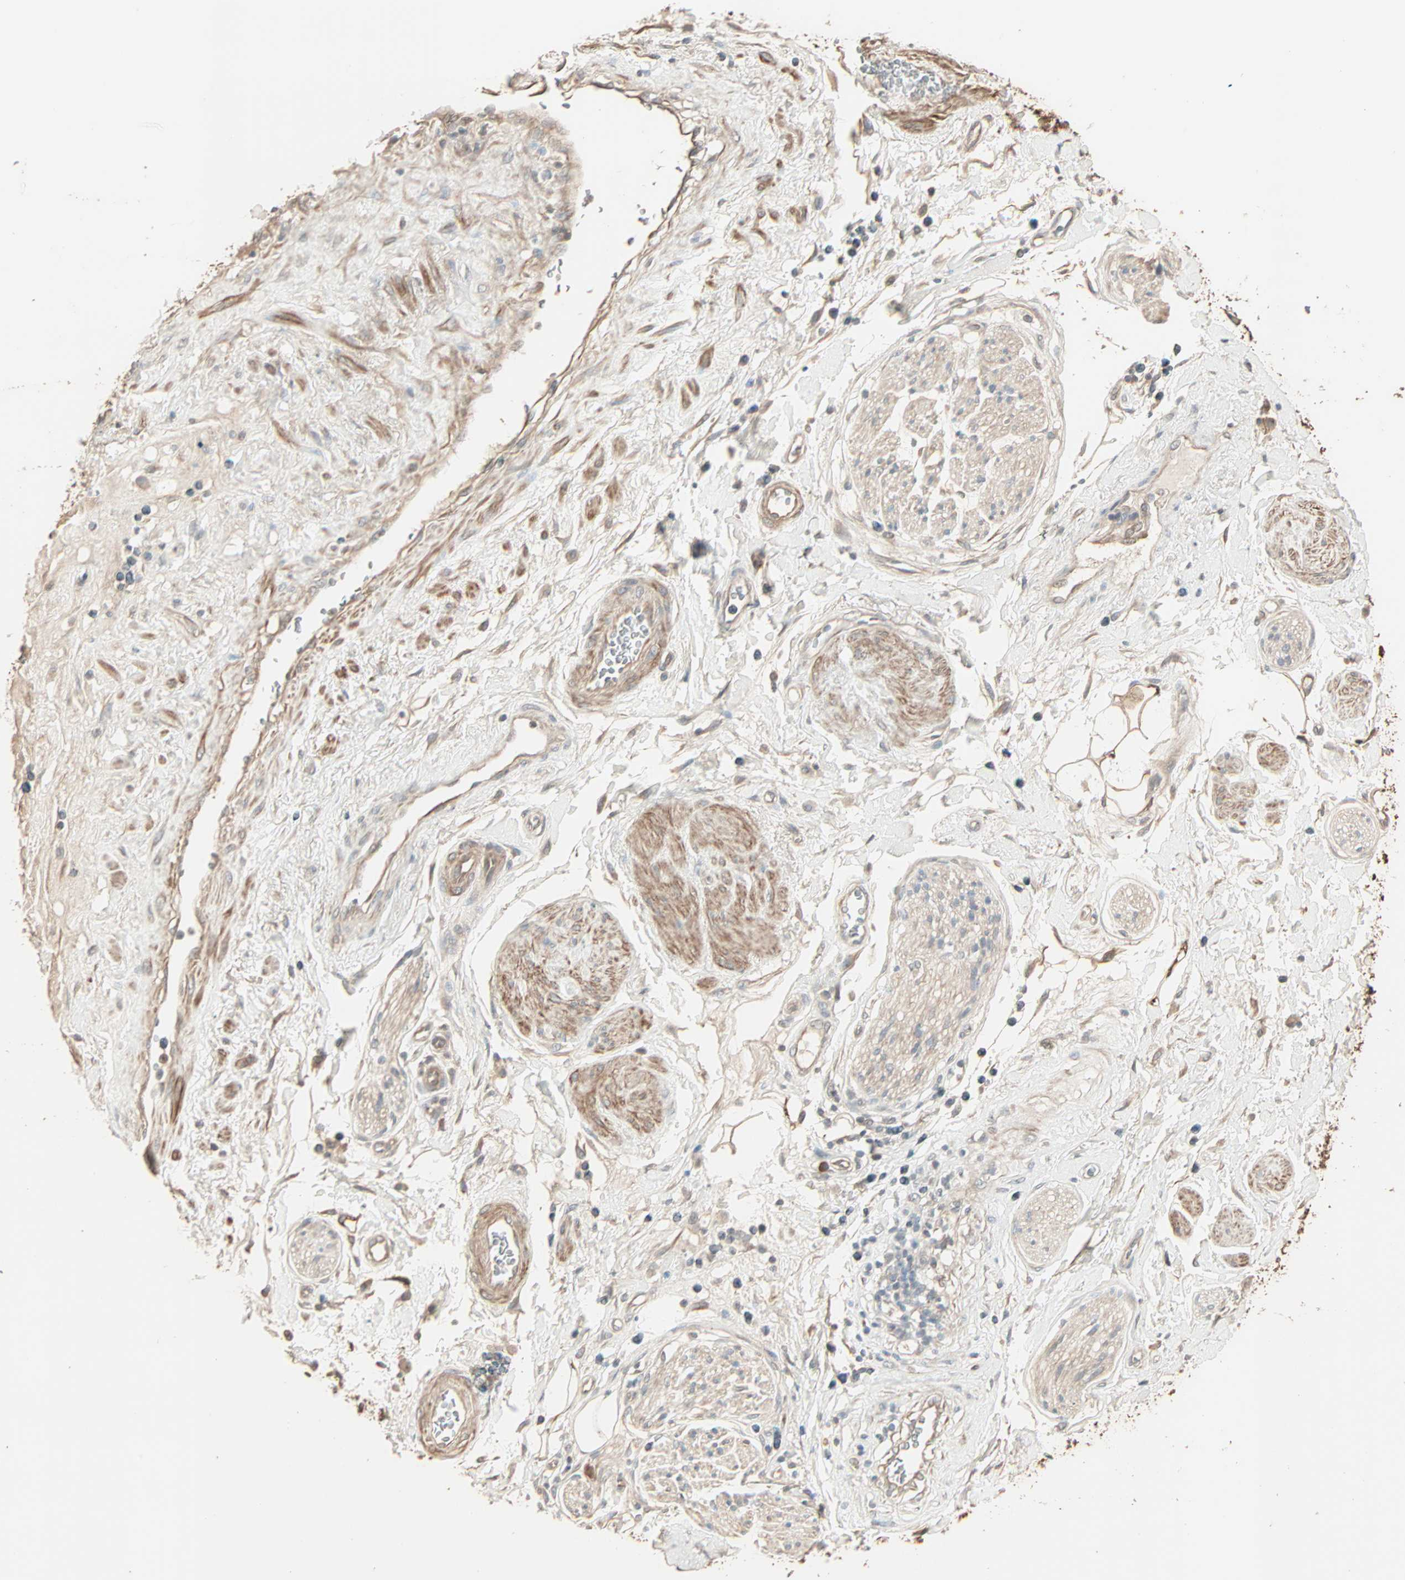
{"staining": {"intensity": "strong", "quantity": ">75%", "location": "cytoplasmic/membranous"}, "tissue": "adipose tissue", "cell_type": "Adipocytes", "image_type": "normal", "snomed": [{"axis": "morphology", "description": "Normal tissue, NOS"}, {"axis": "topography", "description": "Soft tissue"}, {"axis": "topography", "description": "Peripheral nerve tissue"}], "caption": "Adipocytes demonstrate high levels of strong cytoplasmic/membranous positivity in about >75% of cells in benign human adipose tissue. (DAB (3,3'-diaminobenzidine) = brown stain, brightfield microscopy at high magnification).", "gene": "GALNT3", "patient": {"sex": "female", "age": 71}}